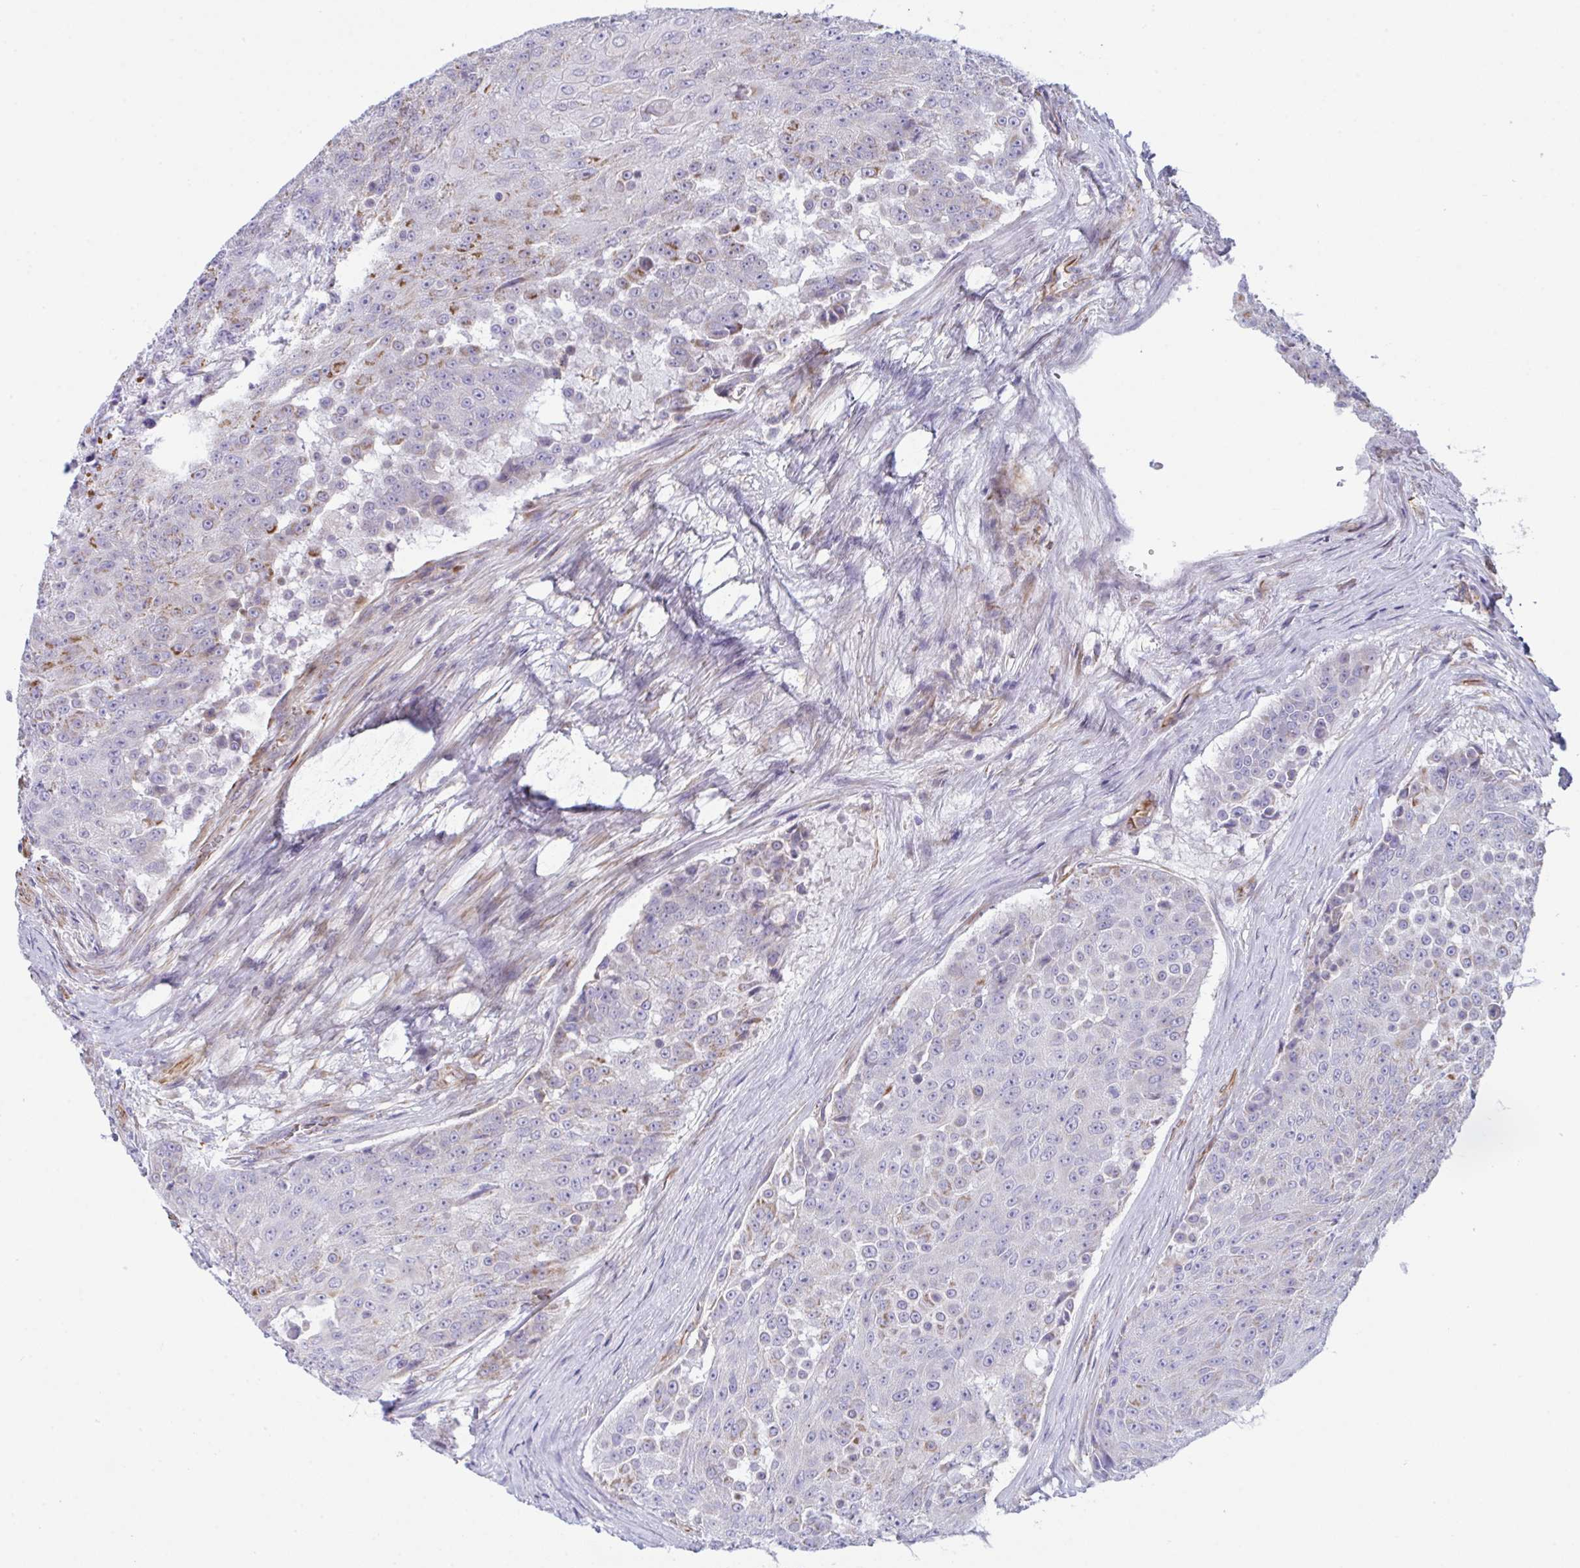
{"staining": {"intensity": "moderate", "quantity": "25%-75%", "location": "cytoplasmic/membranous"}, "tissue": "urothelial cancer", "cell_type": "Tumor cells", "image_type": "cancer", "snomed": [{"axis": "morphology", "description": "Urothelial carcinoma, High grade"}, {"axis": "topography", "description": "Urinary bladder"}], "caption": "A brown stain highlights moderate cytoplasmic/membranous positivity of a protein in human urothelial carcinoma (high-grade) tumor cells.", "gene": "DCBLD1", "patient": {"sex": "female", "age": 63}}